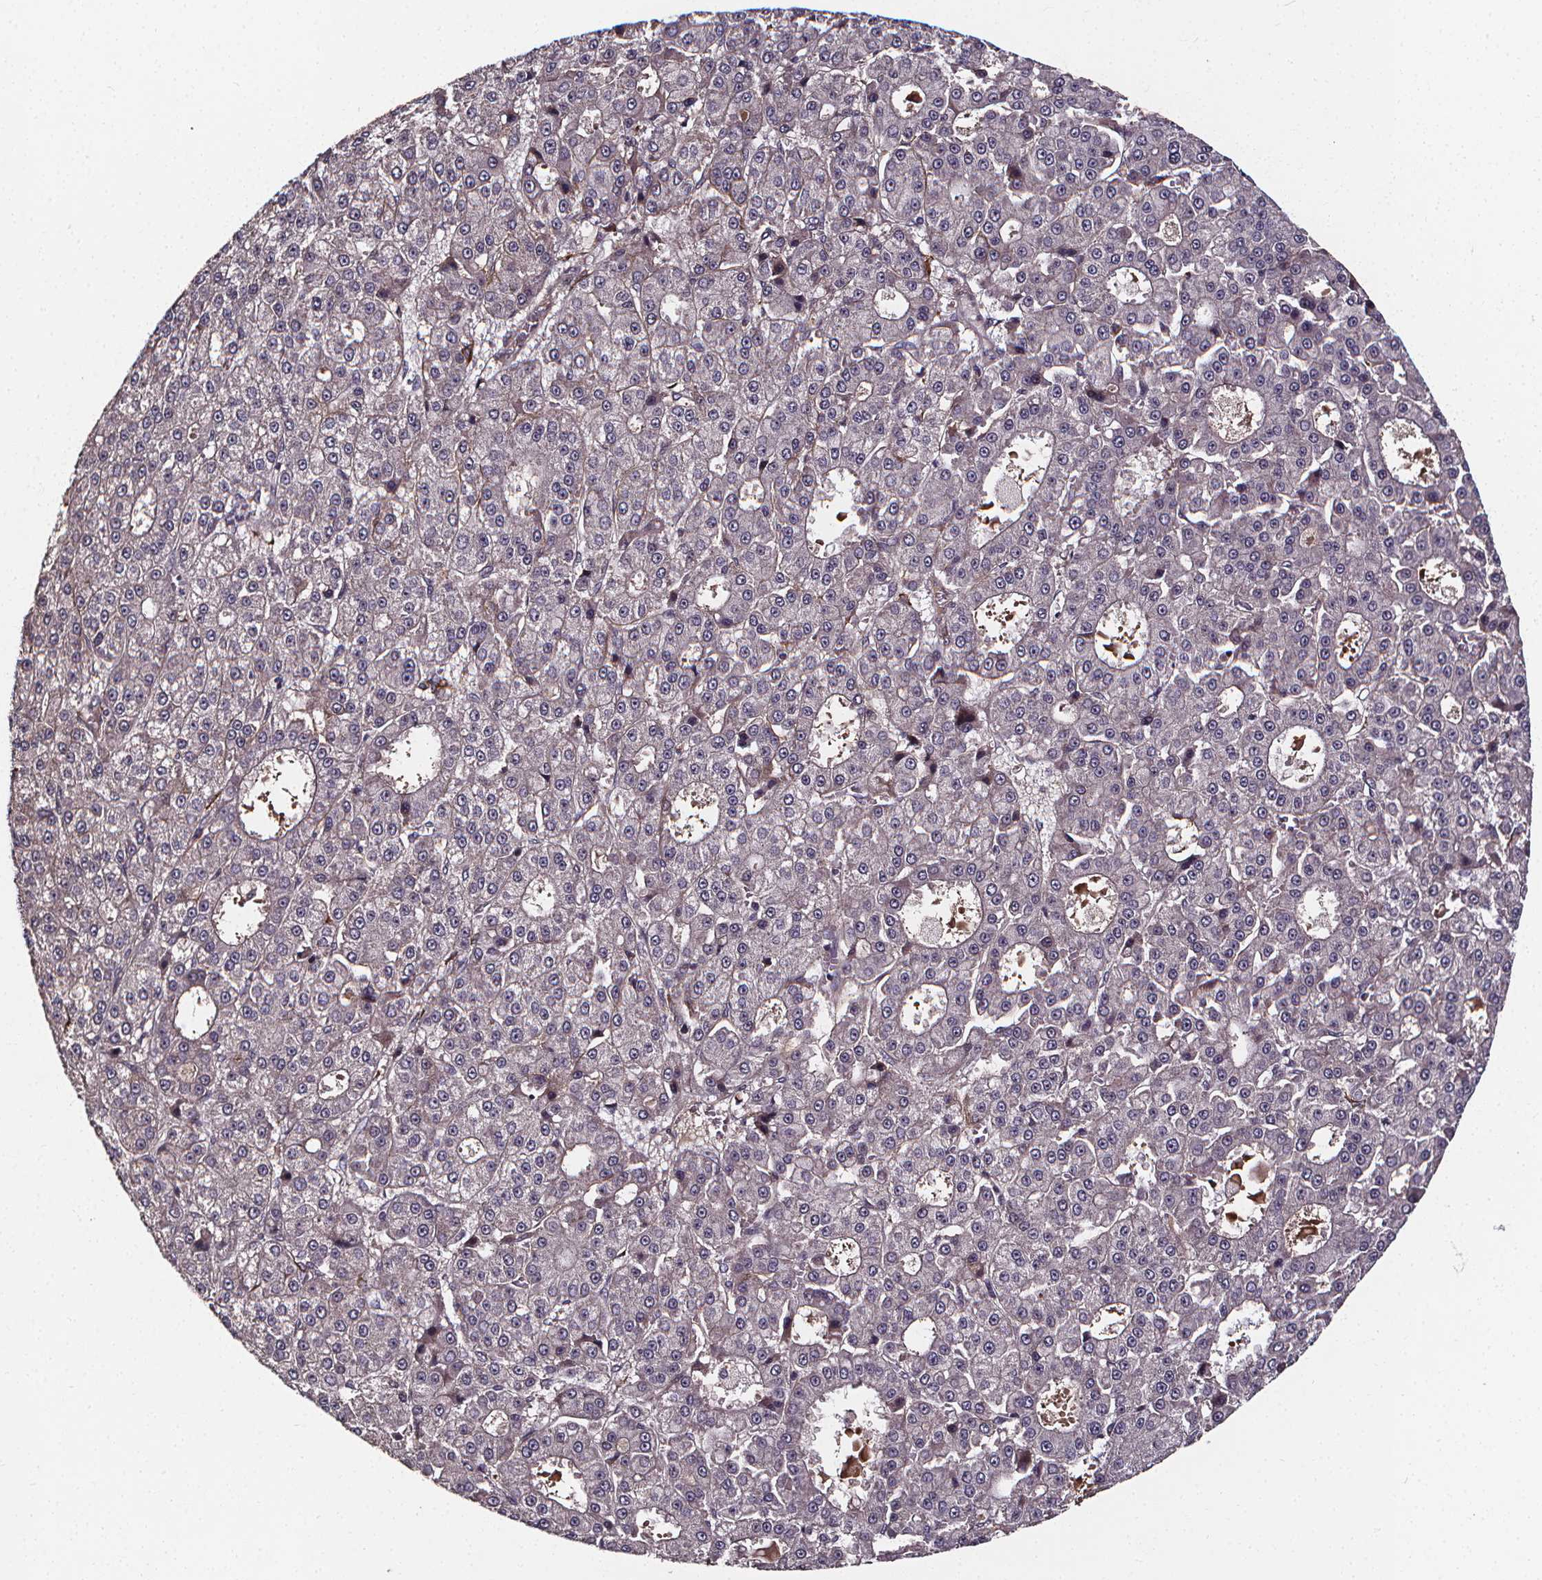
{"staining": {"intensity": "negative", "quantity": "none", "location": "none"}, "tissue": "liver cancer", "cell_type": "Tumor cells", "image_type": "cancer", "snomed": [{"axis": "morphology", "description": "Carcinoma, Hepatocellular, NOS"}, {"axis": "topography", "description": "Liver"}], "caption": "Micrograph shows no protein expression in tumor cells of liver cancer (hepatocellular carcinoma) tissue.", "gene": "AEBP1", "patient": {"sex": "male", "age": 70}}